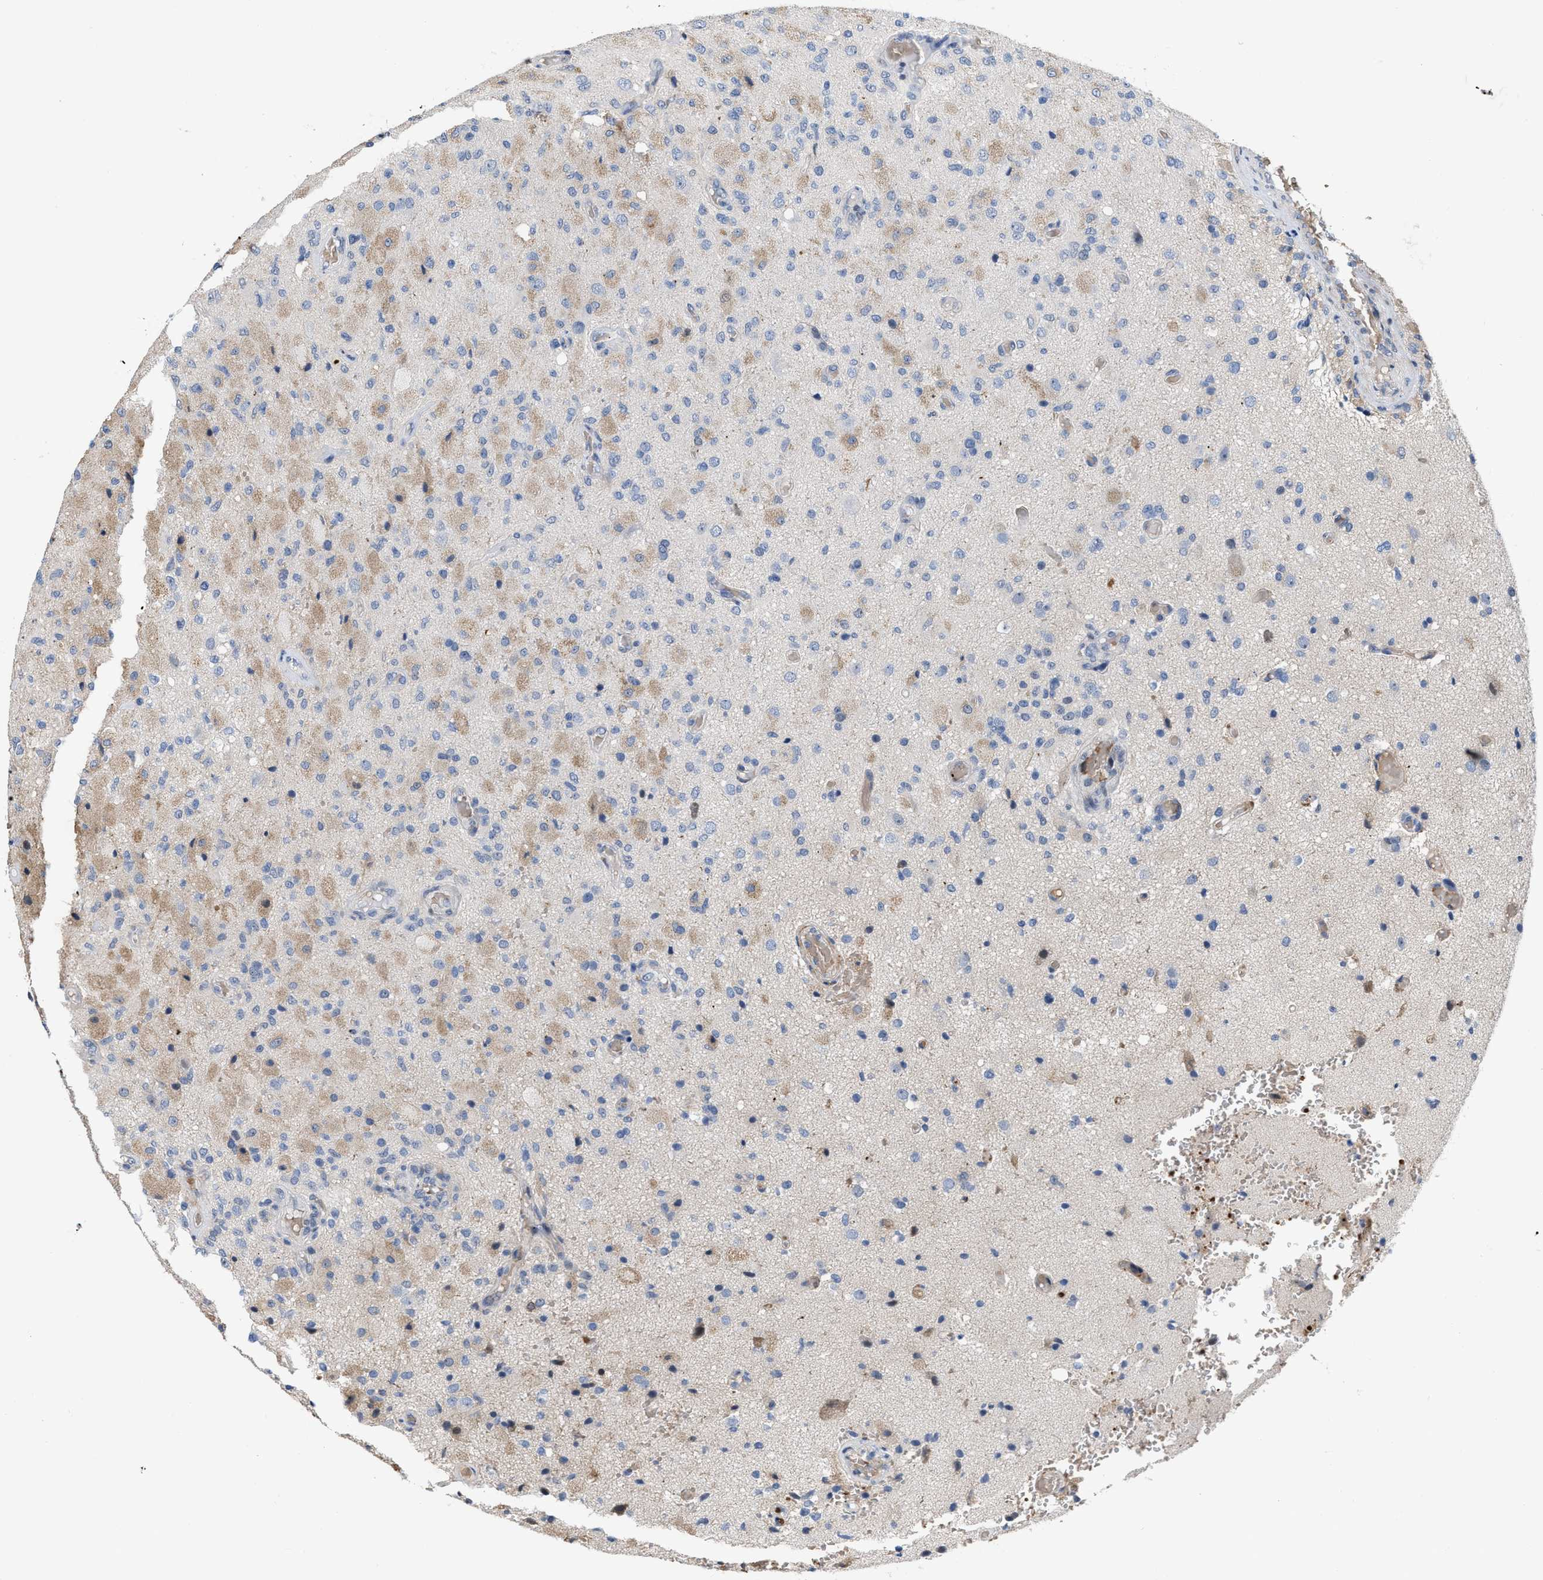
{"staining": {"intensity": "weak", "quantity": "25%-75%", "location": "cytoplasmic/membranous"}, "tissue": "glioma", "cell_type": "Tumor cells", "image_type": "cancer", "snomed": [{"axis": "morphology", "description": "Normal tissue, NOS"}, {"axis": "morphology", "description": "Glioma, malignant, High grade"}, {"axis": "topography", "description": "Cerebral cortex"}], "caption": "A brown stain highlights weak cytoplasmic/membranous positivity of a protein in malignant high-grade glioma tumor cells.", "gene": "POLR1F", "patient": {"sex": "male", "age": 77}}